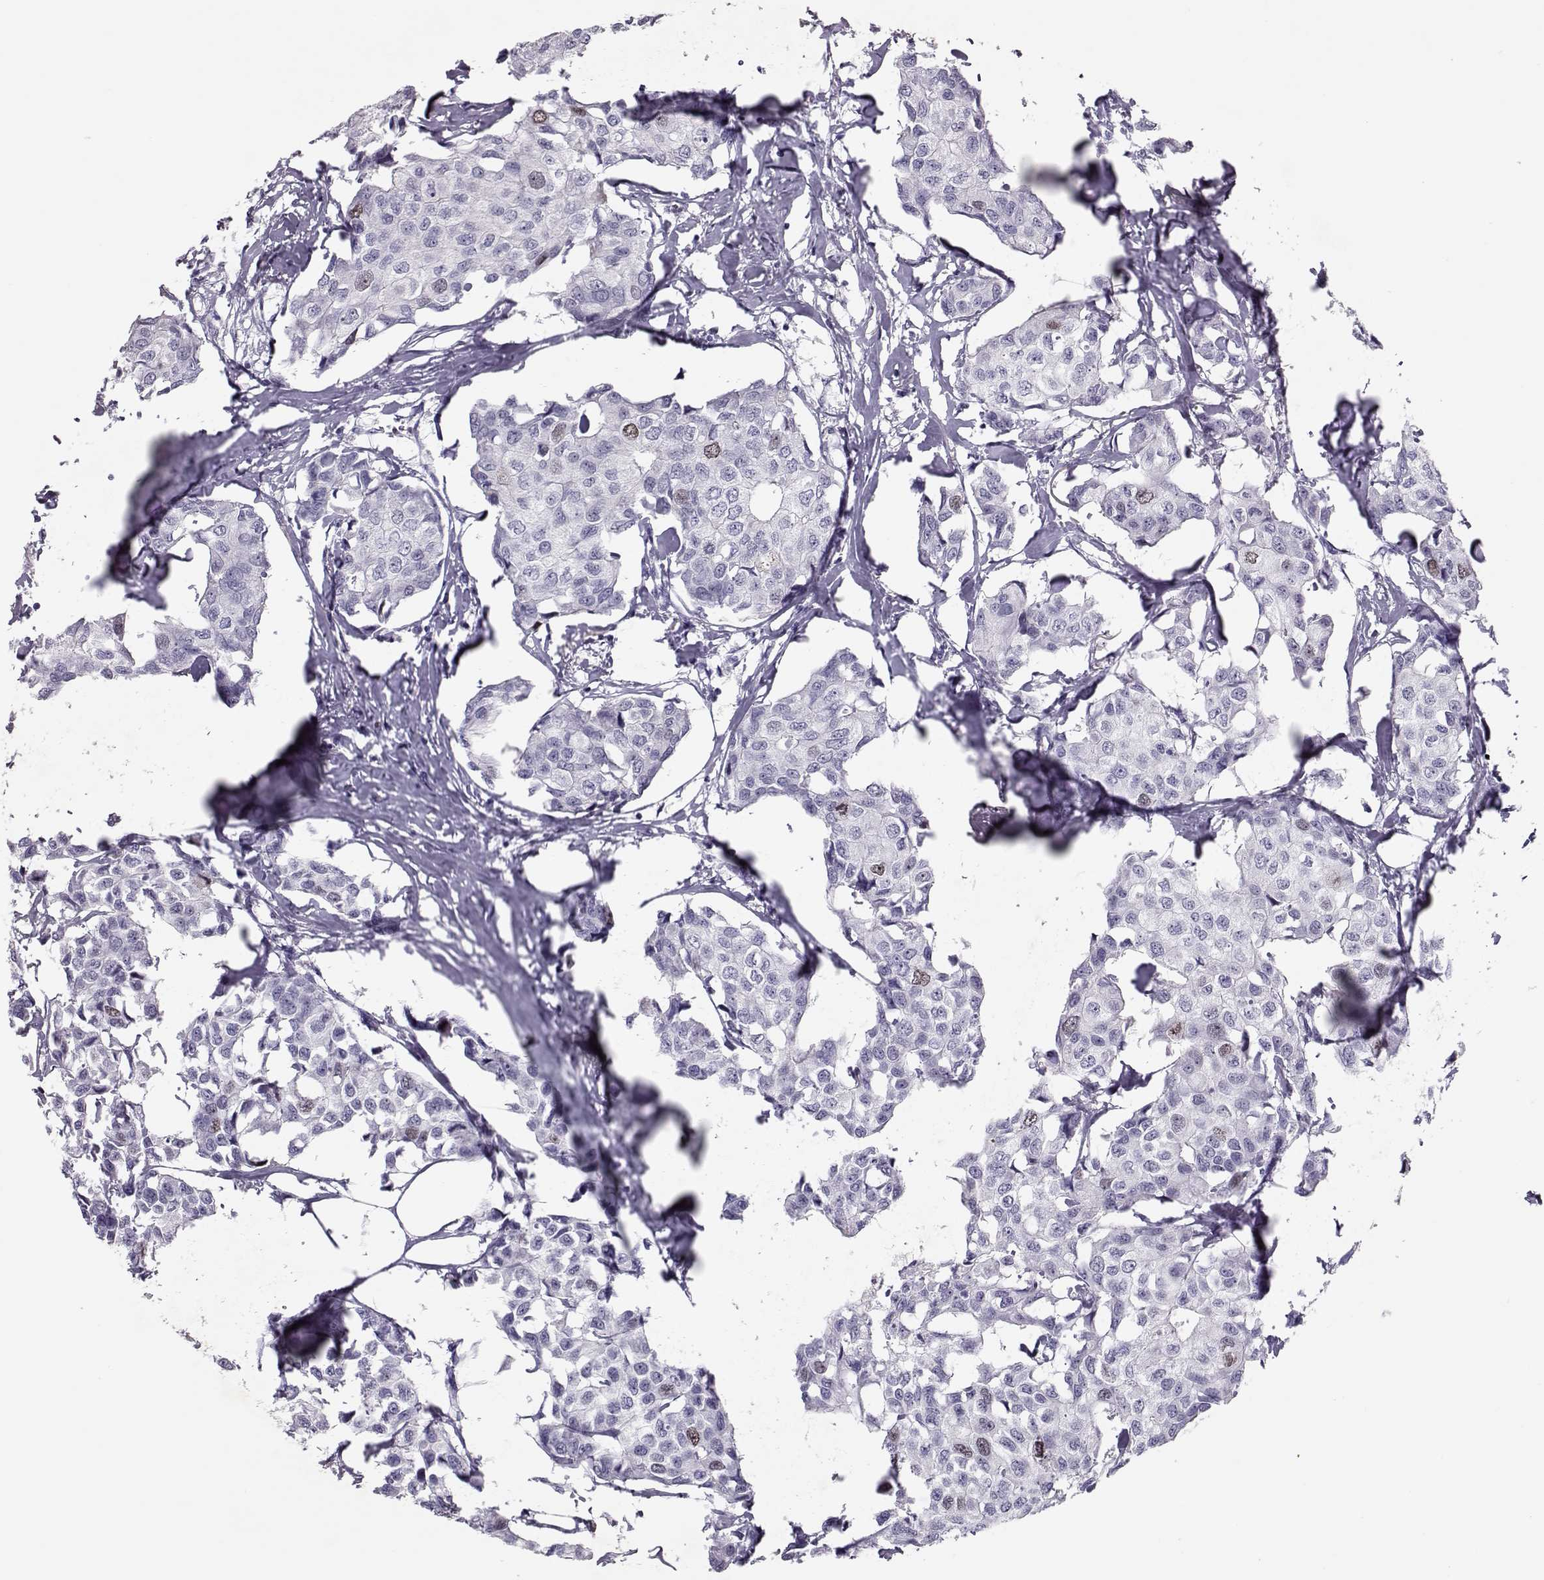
{"staining": {"intensity": "weak", "quantity": "<25%", "location": "nuclear"}, "tissue": "breast cancer", "cell_type": "Tumor cells", "image_type": "cancer", "snomed": [{"axis": "morphology", "description": "Duct carcinoma"}, {"axis": "topography", "description": "Breast"}], "caption": "Immunohistochemistry image of breast cancer stained for a protein (brown), which exhibits no expression in tumor cells. (Brightfield microscopy of DAB immunohistochemistry at high magnification).", "gene": "SGO1", "patient": {"sex": "female", "age": 80}}